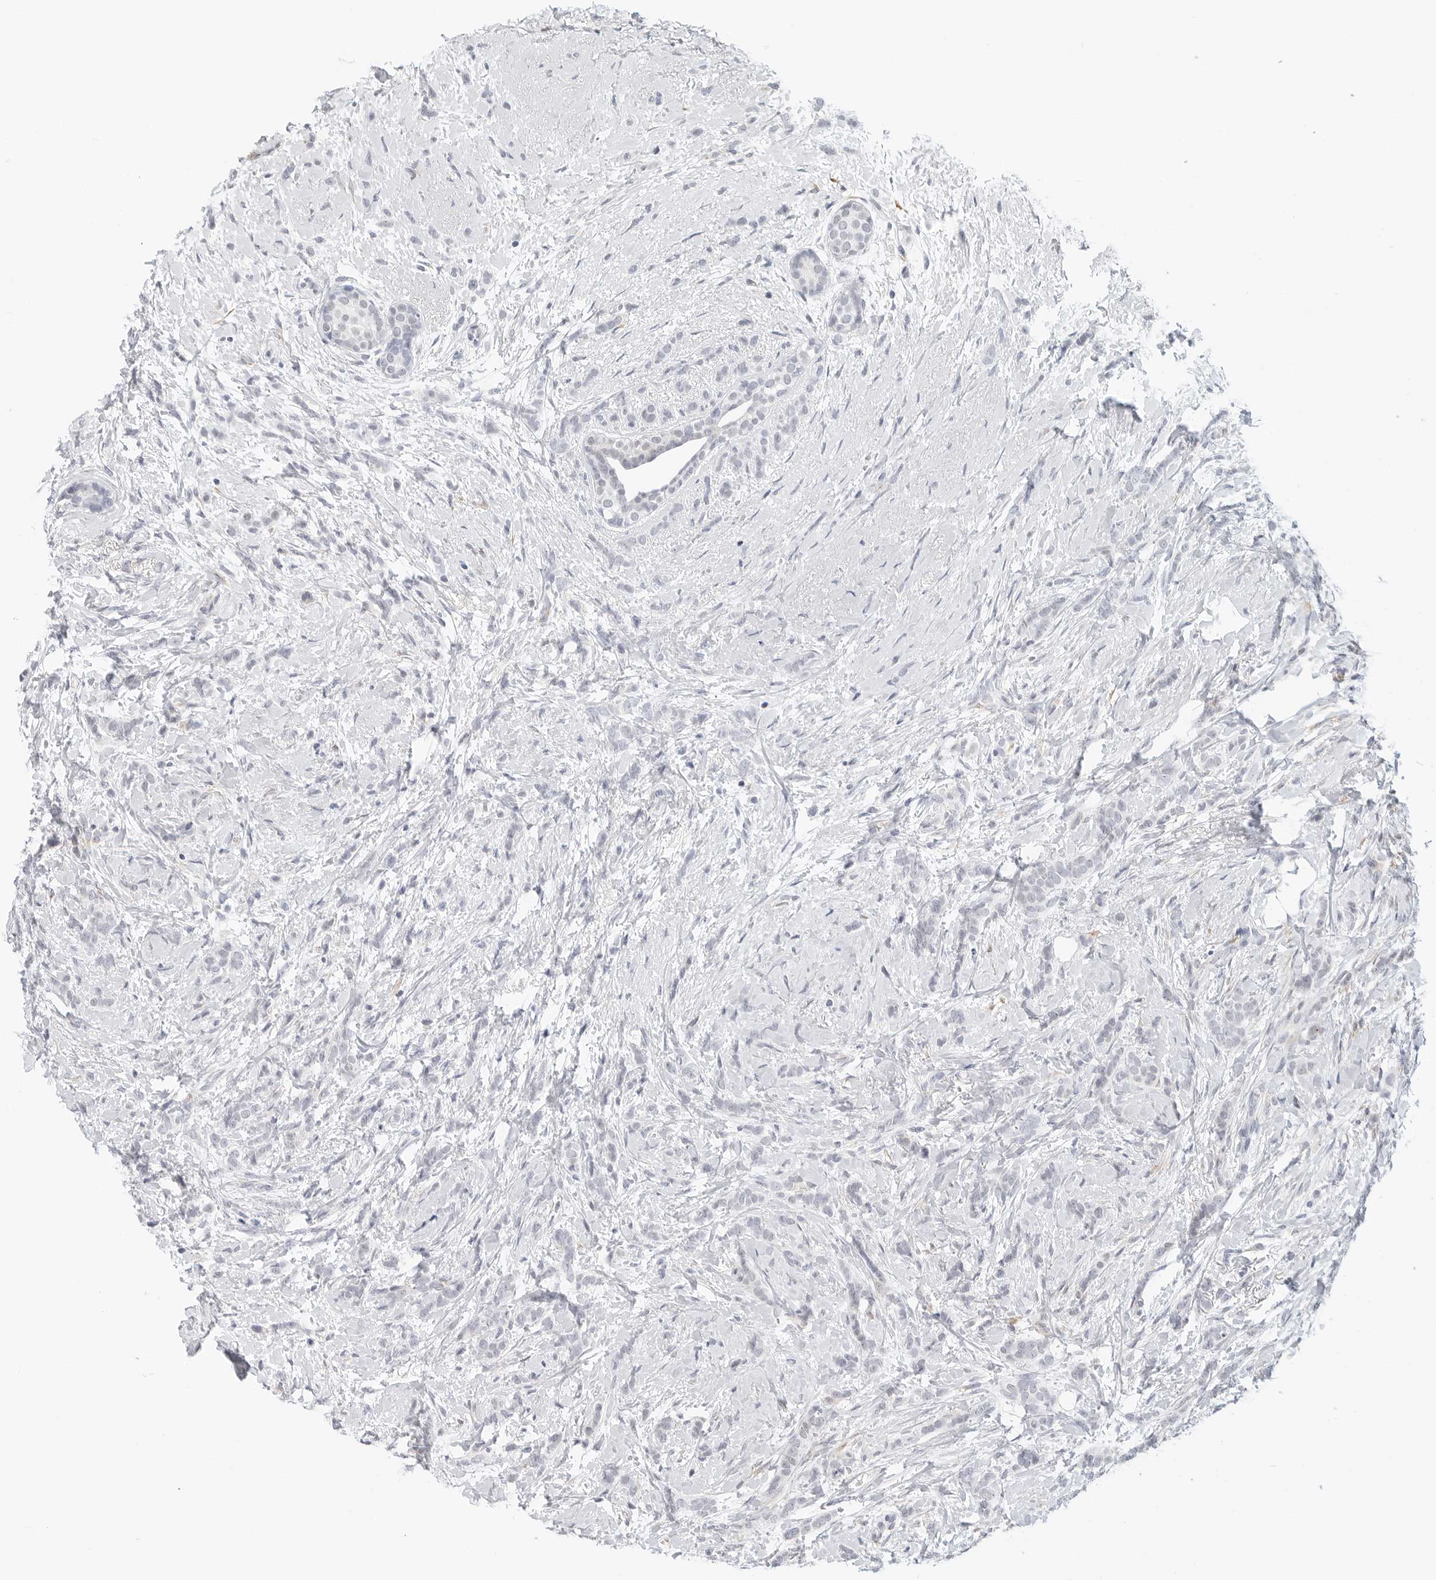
{"staining": {"intensity": "negative", "quantity": "none", "location": "none"}, "tissue": "breast cancer", "cell_type": "Tumor cells", "image_type": "cancer", "snomed": [{"axis": "morphology", "description": "Lobular carcinoma, in situ"}, {"axis": "morphology", "description": "Lobular carcinoma"}, {"axis": "topography", "description": "Breast"}], "caption": "Breast lobular carcinoma was stained to show a protein in brown. There is no significant expression in tumor cells.", "gene": "TSEN2", "patient": {"sex": "female", "age": 41}}